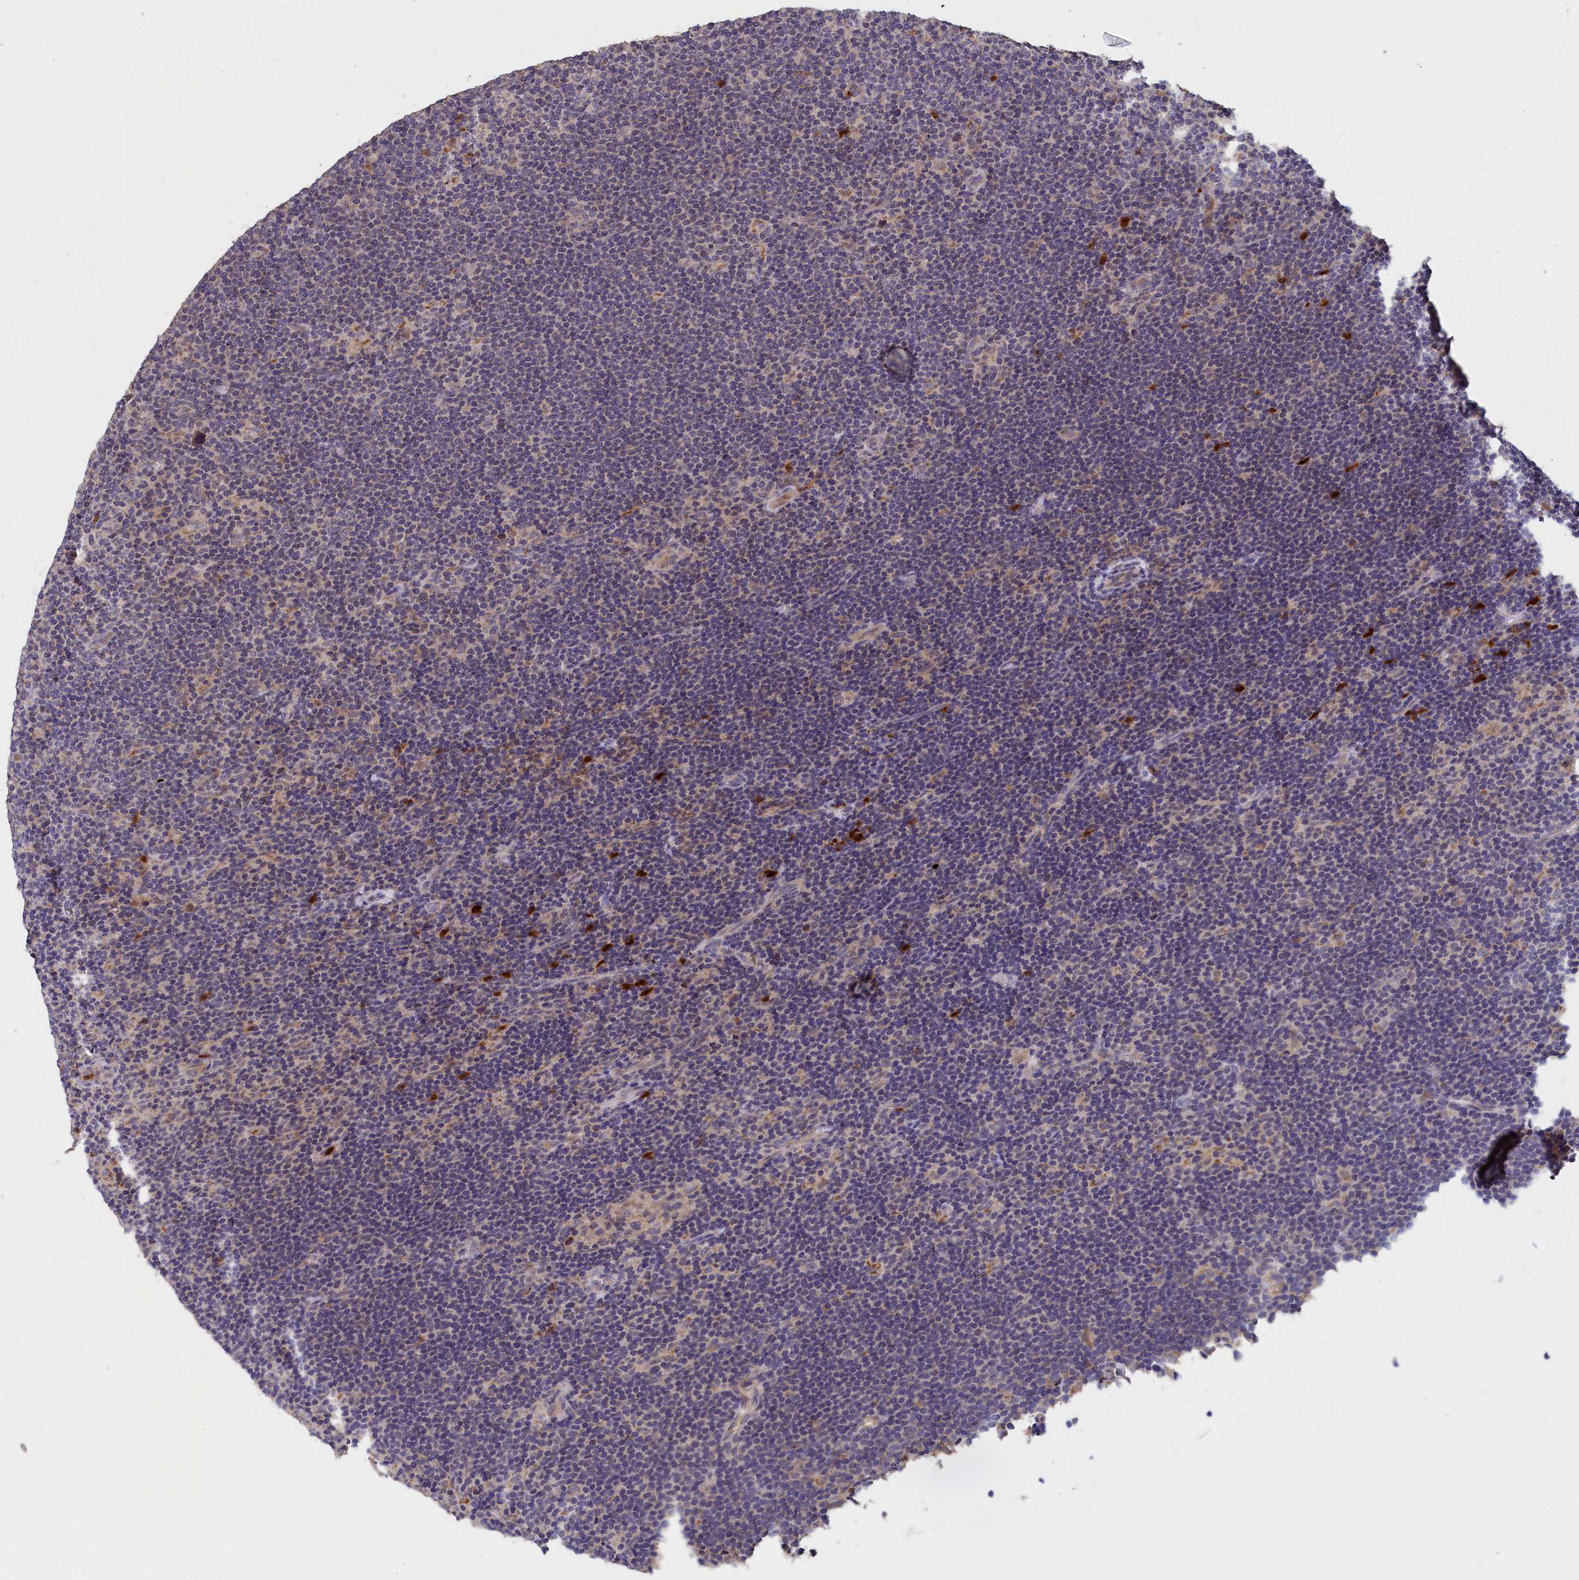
{"staining": {"intensity": "weak", "quantity": "<25%", "location": "cytoplasmic/membranous"}, "tissue": "lymphoma", "cell_type": "Tumor cells", "image_type": "cancer", "snomed": [{"axis": "morphology", "description": "Hodgkin's disease, NOS"}, {"axis": "topography", "description": "Lymph node"}], "caption": "Tumor cells are negative for brown protein staining in Hodgkin's disease.", "gene": "EPB41L4B", "patient": {"sex": "female", "age": 57}}